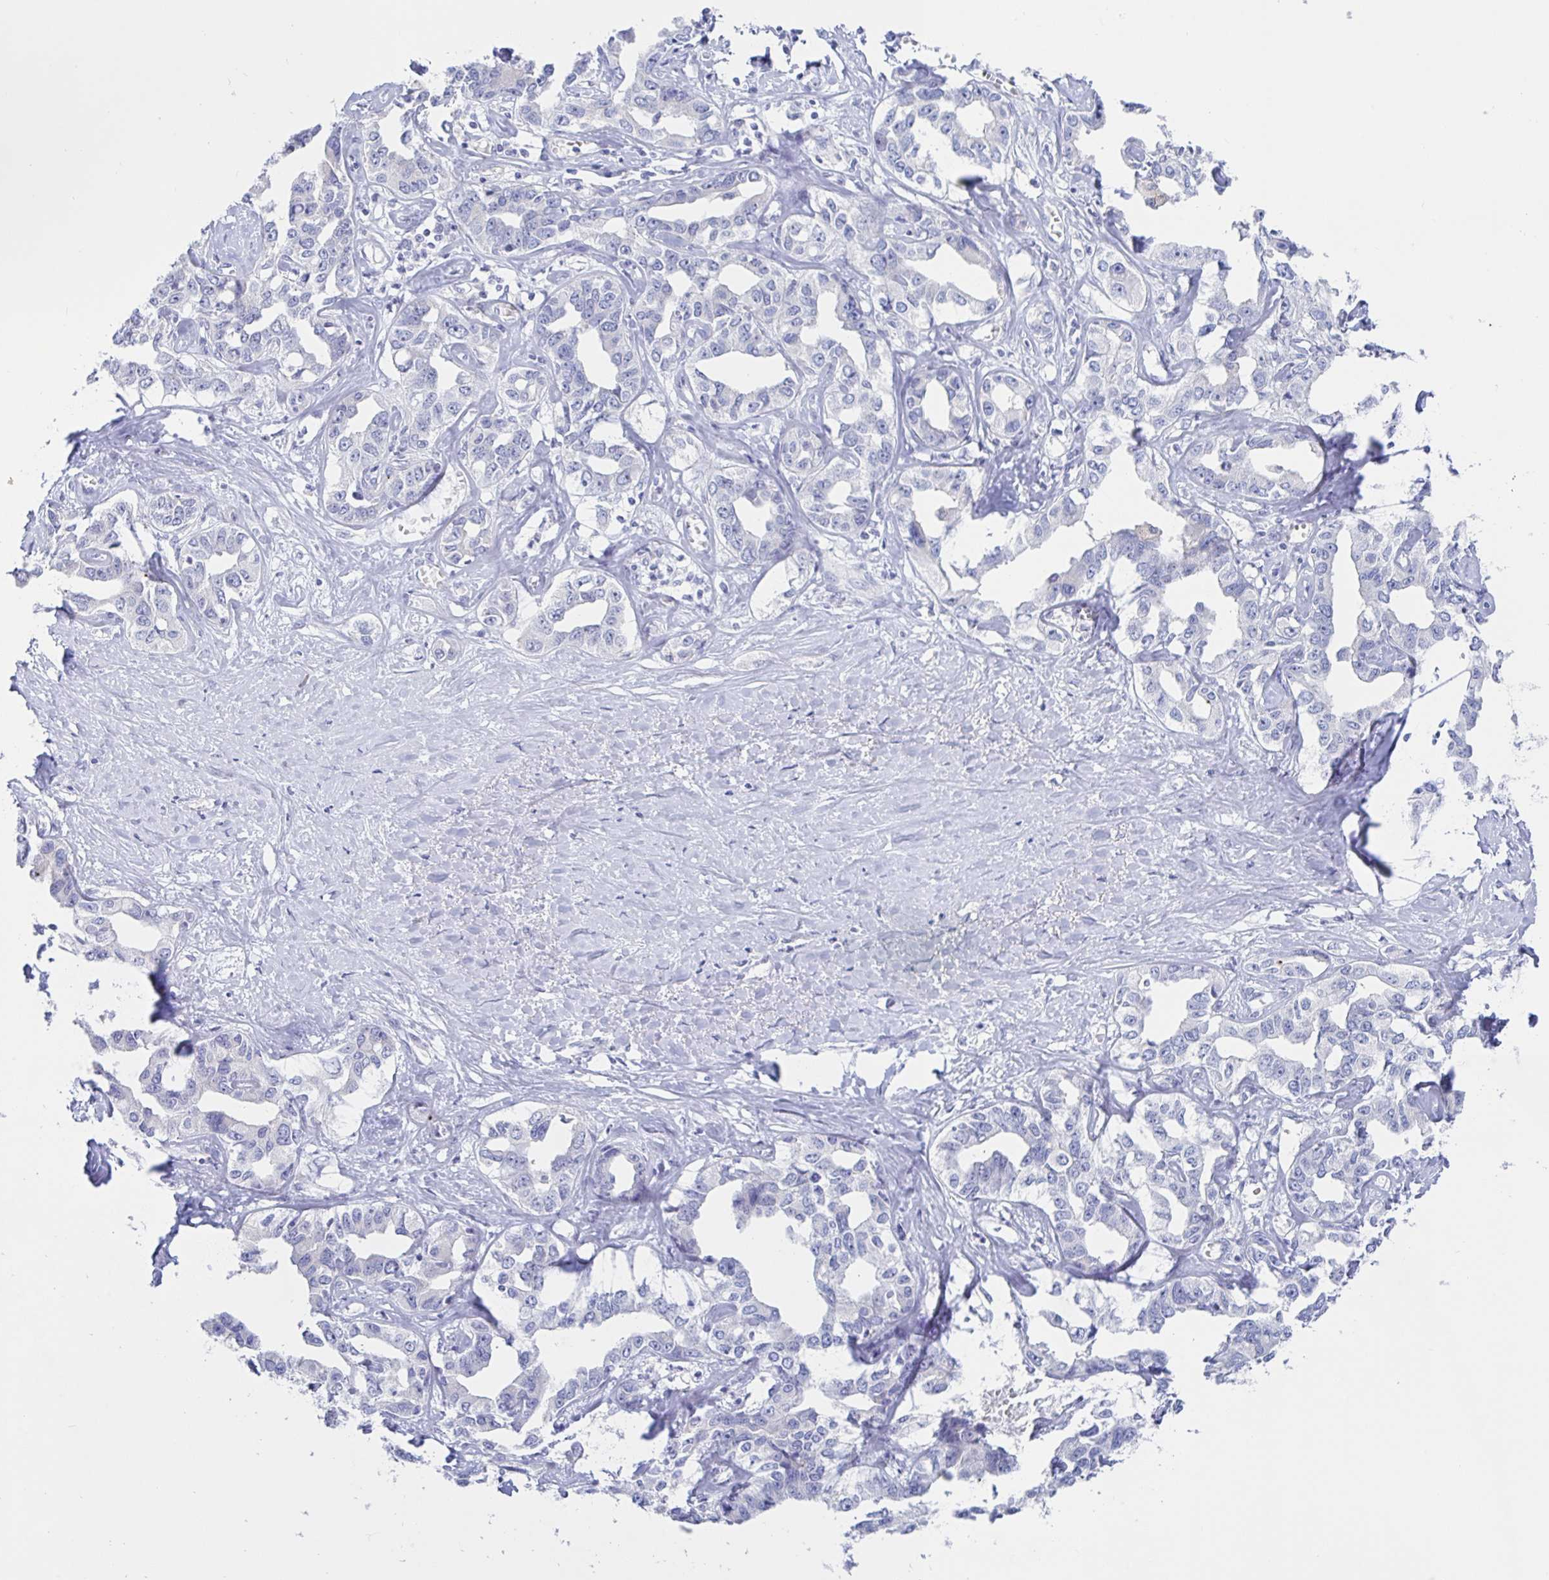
{"staining": {"intensity": "negative", "quantity": "none", "location": "none"}, "tissue": "liver cancer", "cell_type": "Tumor cells", "image_type": "cancer", "snomed": [{"axis": "morphology", "description": "Cholangiocarcinoma"}, {"axis": "topography", "description": "Liver"}], "caption": "The histopathology image displays no significant staining in tumor cells of liver cancer (cholangiocarcinoma).", "gene": "SIAH3", "patient": {"sex": "male", "age": 59}}